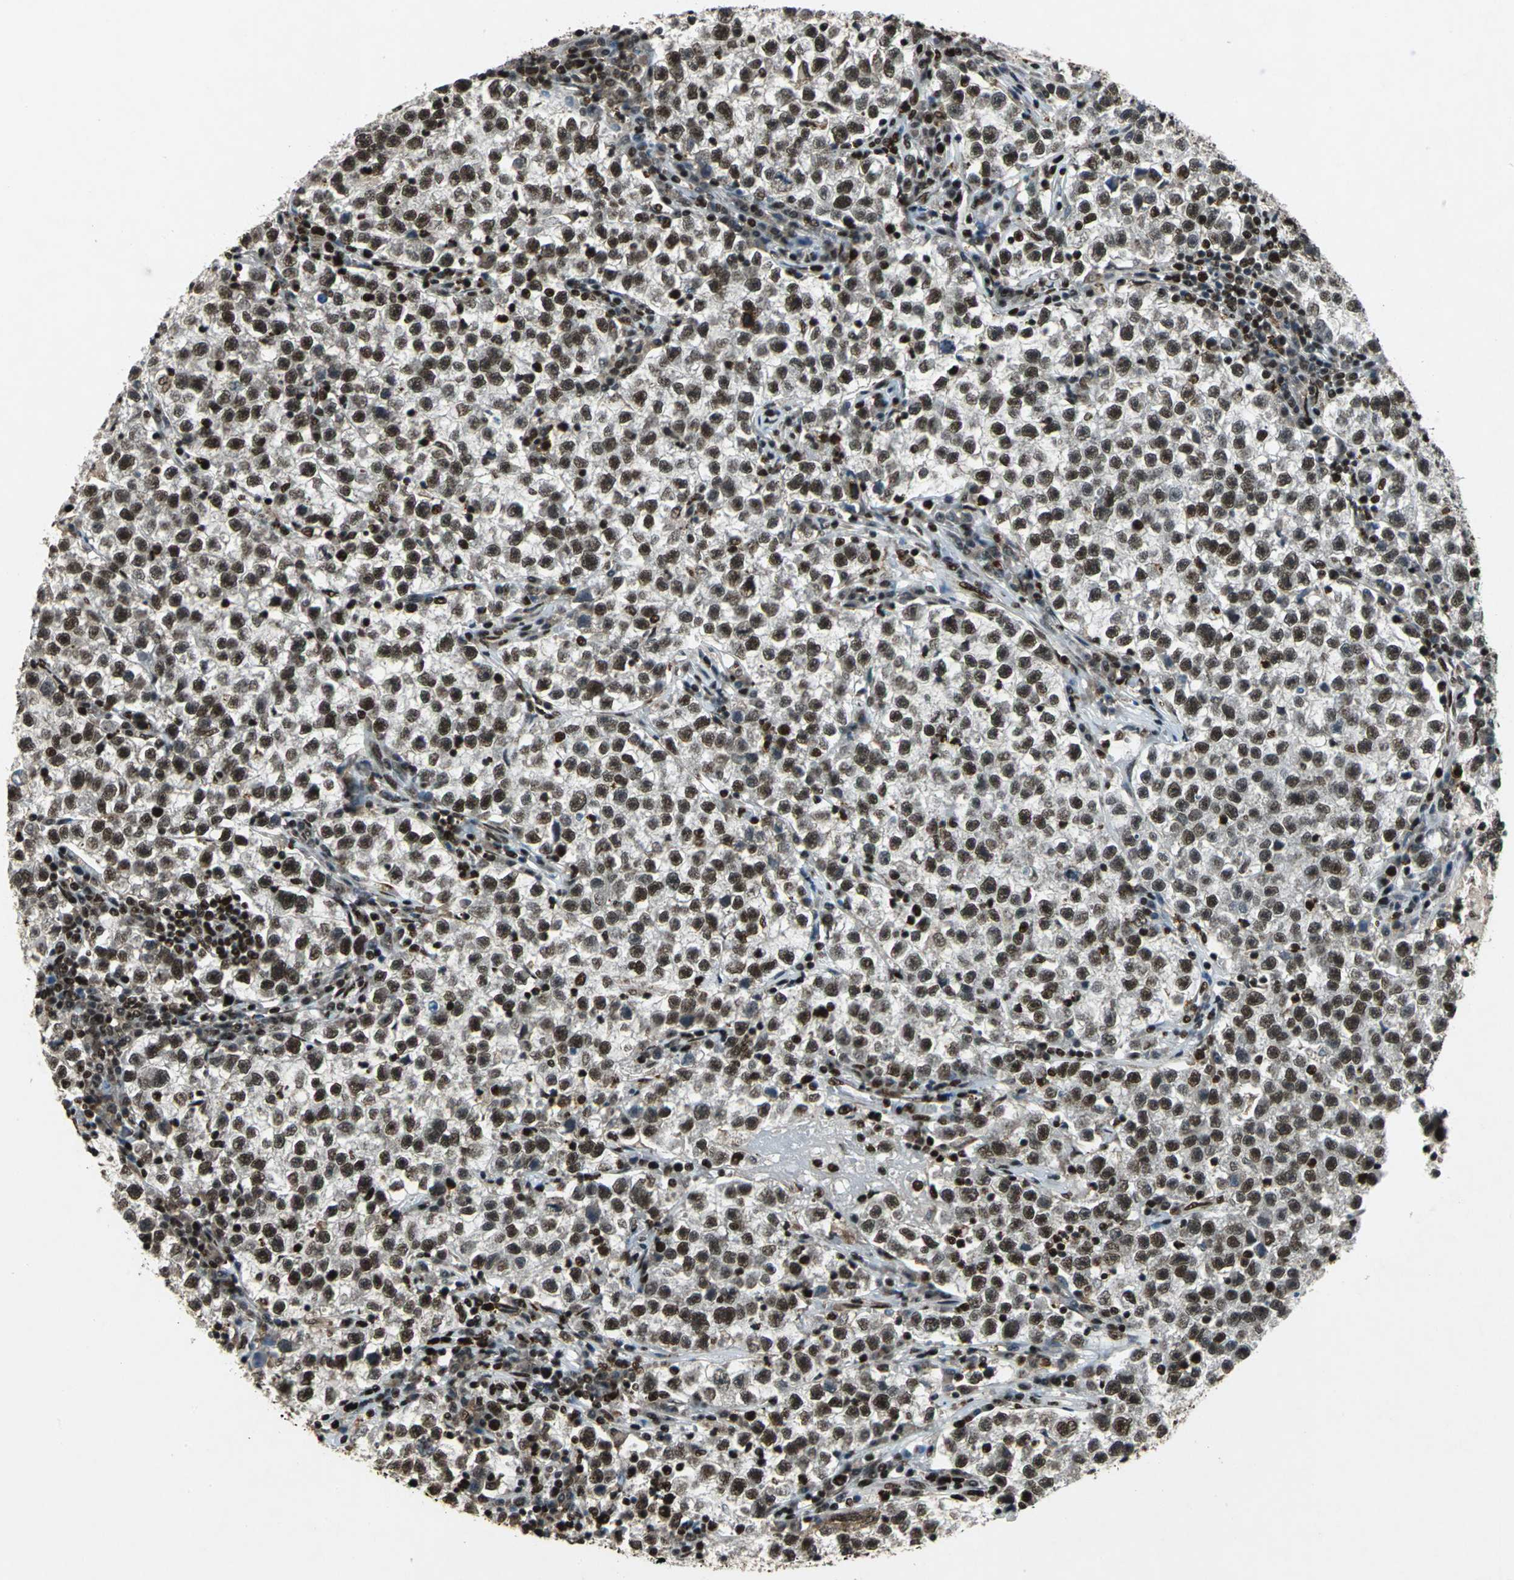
{"staining": {"intensity": "strong", "quantity": ">75%", "location": "nuclear"}, "tissue": "testis cancer", "cell_type": "Tumor cells", "image_type": "cancer", "snomed": [{"axis": "morphology", "description": "Seminoma, NOS"}, {"axis": "topography", "description": "Testis"}], "caption": "Immunohistochemical staining of human seminoma (testis) displays high levels of strong nuclear positivity in about >75% of tumor cells.", "gene": "MTA2", "patient": {"sex": "male", "age": 22}}